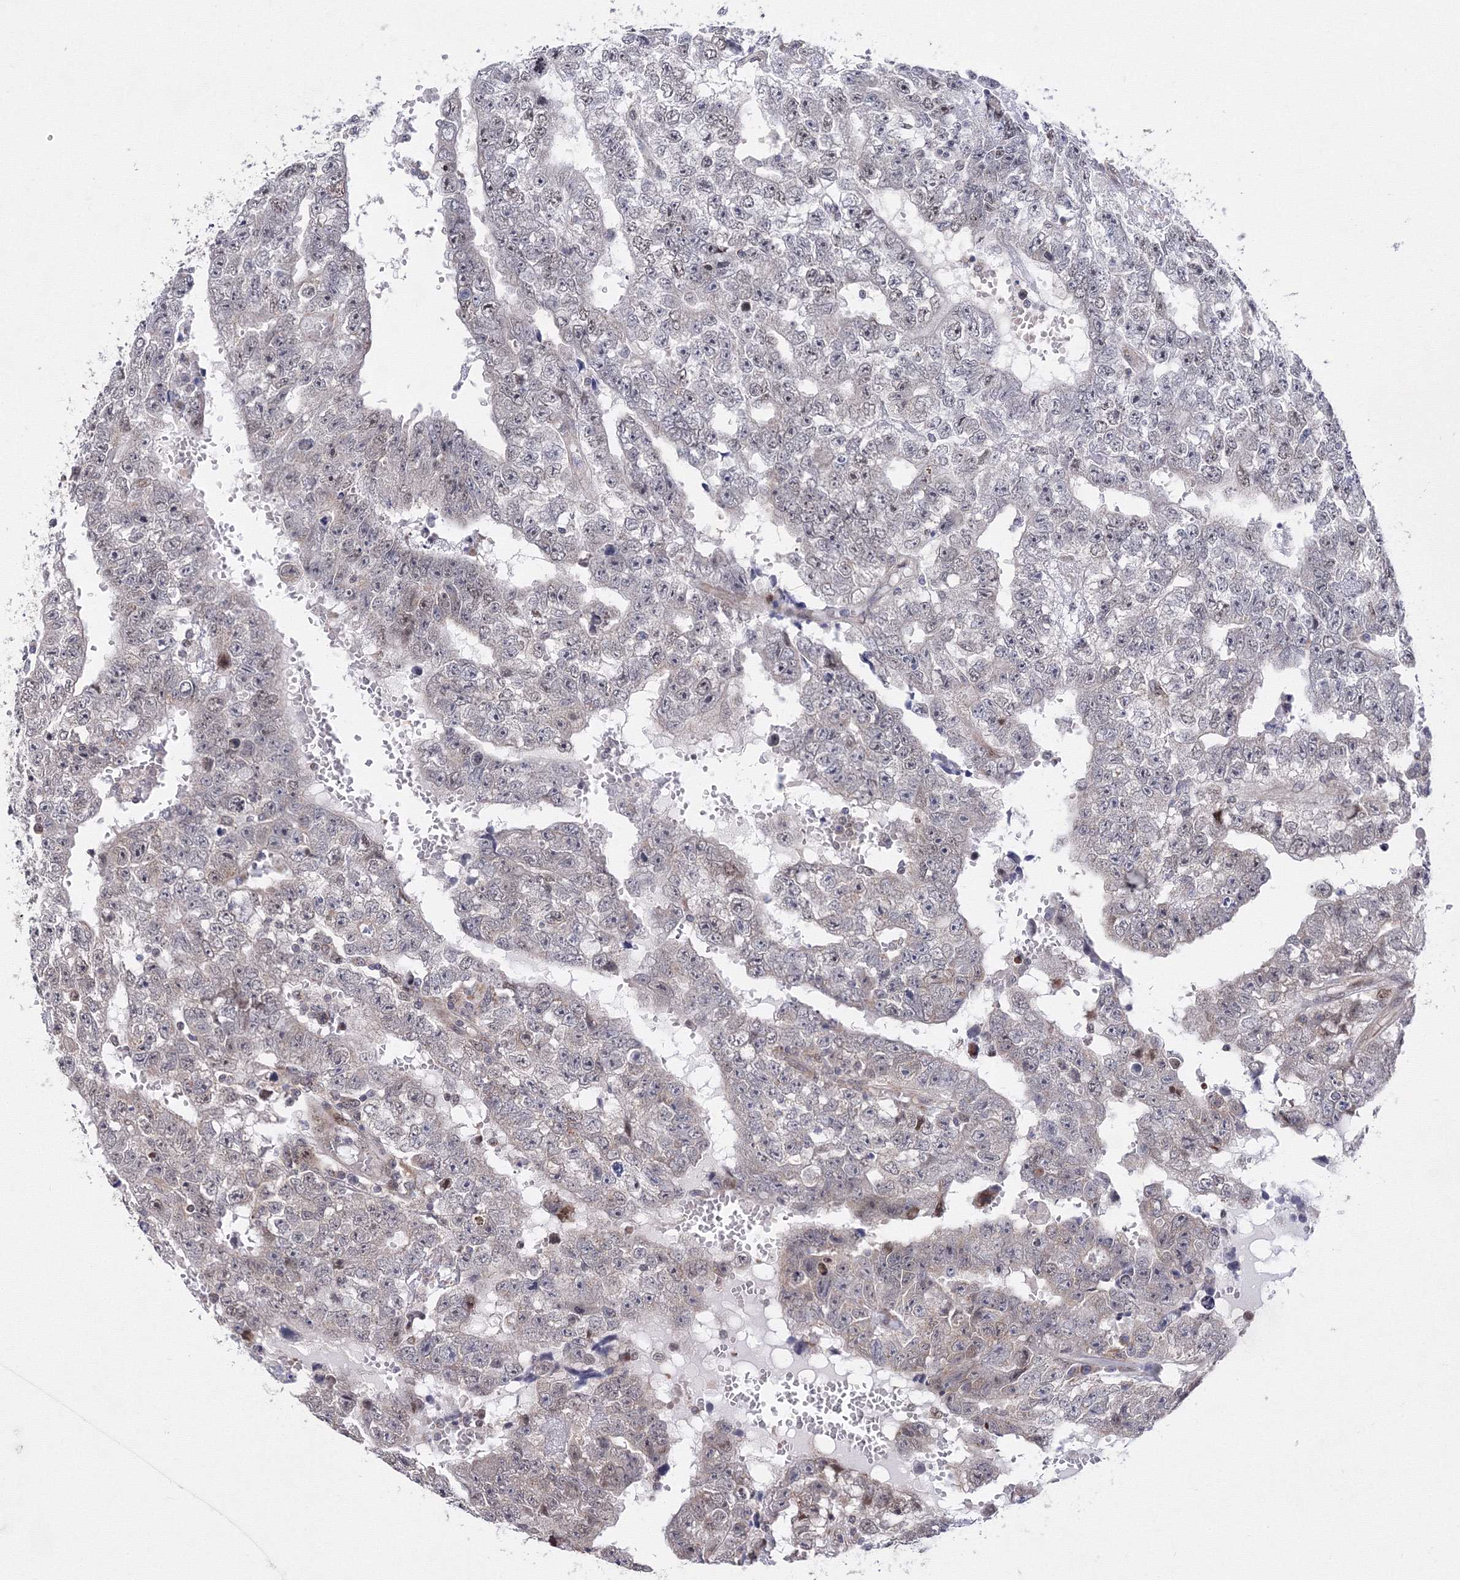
{"staining": {"intensity": "negative", "quantity": "none", "location": "none"}, "tissue": "testis cancer", "cell_type": "Tumor cells", "image_type": "cancer", "snomed": [{"axis": "morphology", "description": "Carcinoma, Embryonal, NOS"}, {"axis": "topography", "description": "Testis"}], "caption": "The micrograph demonstrates no significant expression in tumor cells of testis cancer (embryonal carcinoma).", "gene": "GPN1", "patient": {"sex": "male", "age": 25}}